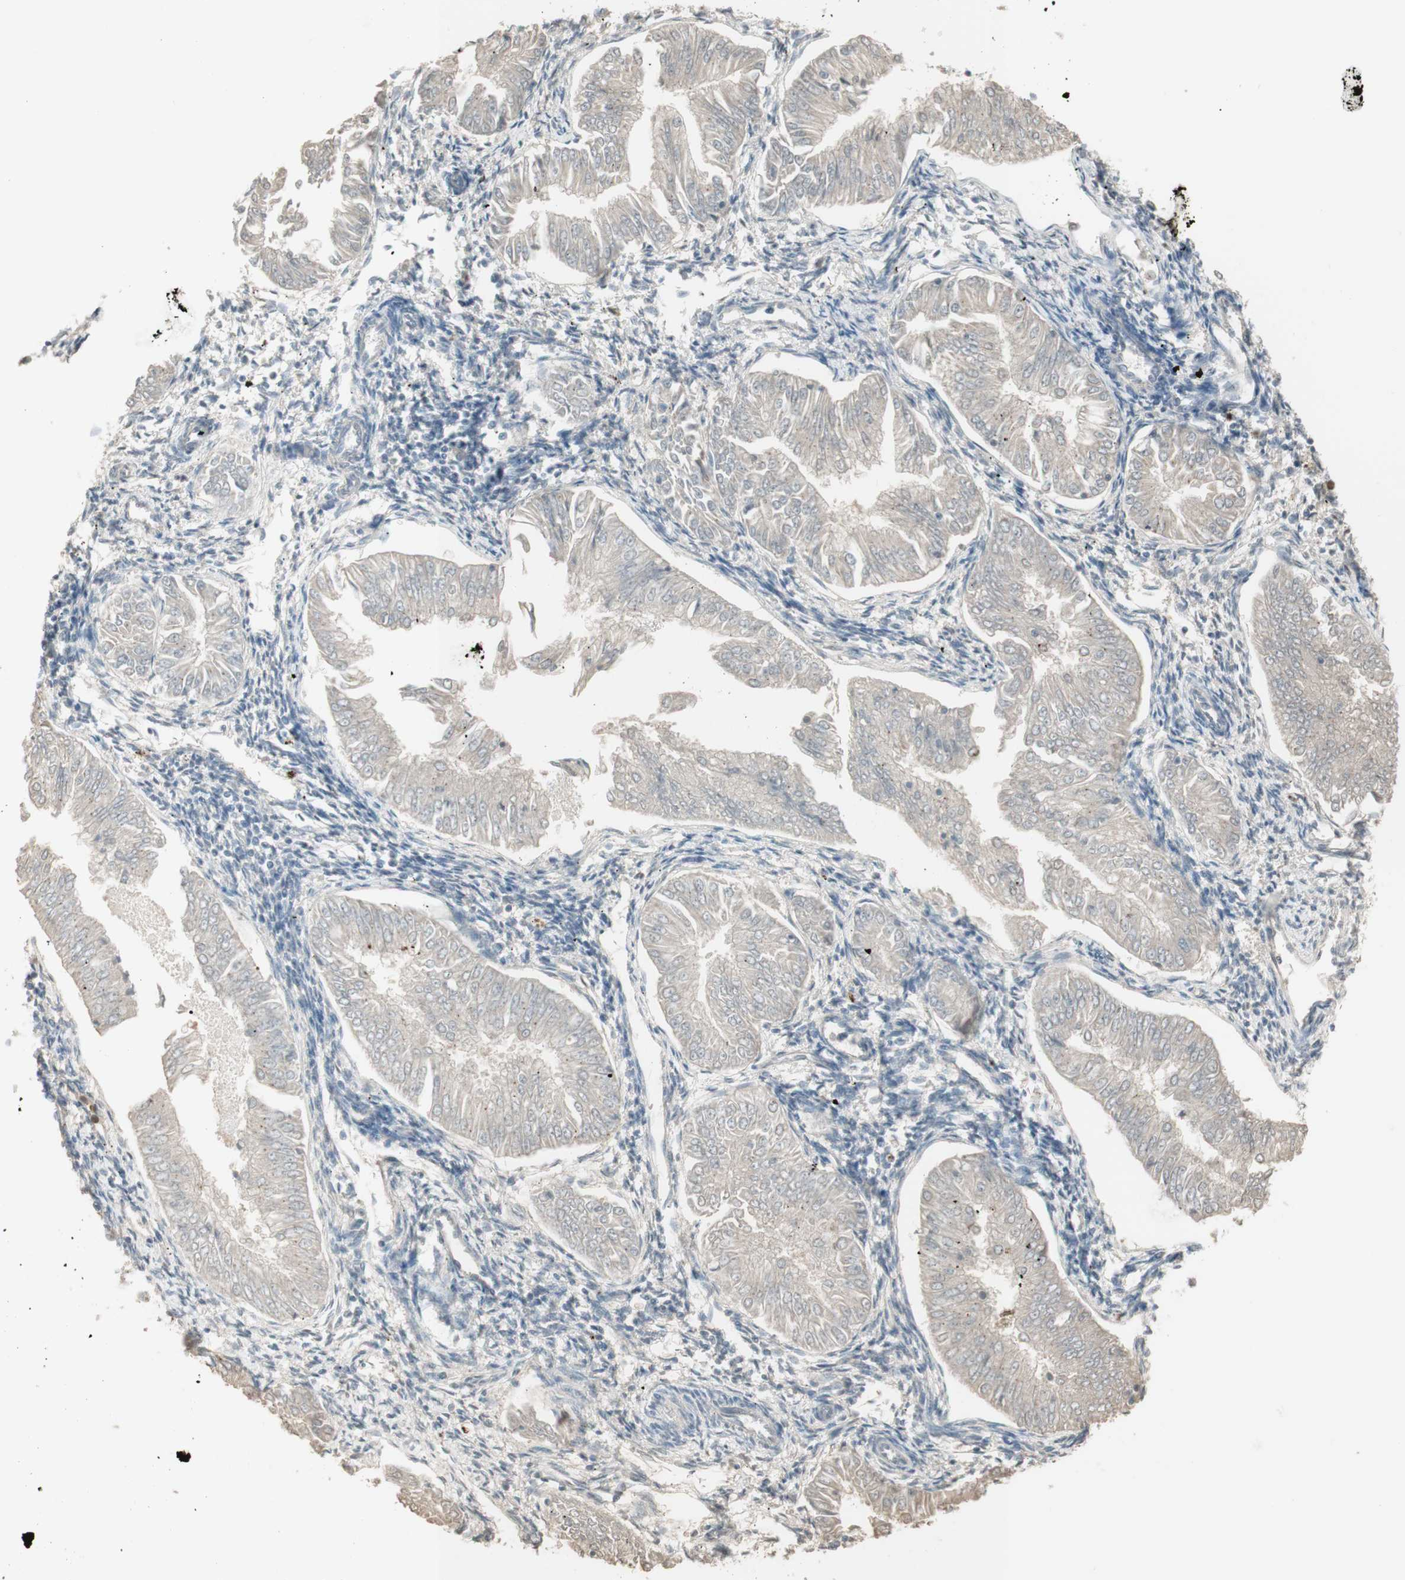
{"staining": {"intensity": "weak", "quantity": ">75%", "location": "cytoplasmic/membranous"}, "tissue": "endometrial cancer", "cell_type": "Tumor cells", "image_type": "cancer", "snomed": [{"axis": "morphology", "description": "Adenocarcinoma, NOS"}, {"axis": "topography", "description": "Endometrium"}], "caption": "IHC image of adenocarcinoma (endometrial) stained for a protein (brown), which shows low levels of weak cytoplasmic/membranous positivity in approximately >75% of tumor cells.", "gene": "IFNG", "patient": {"sex": "female", "age": 53}}